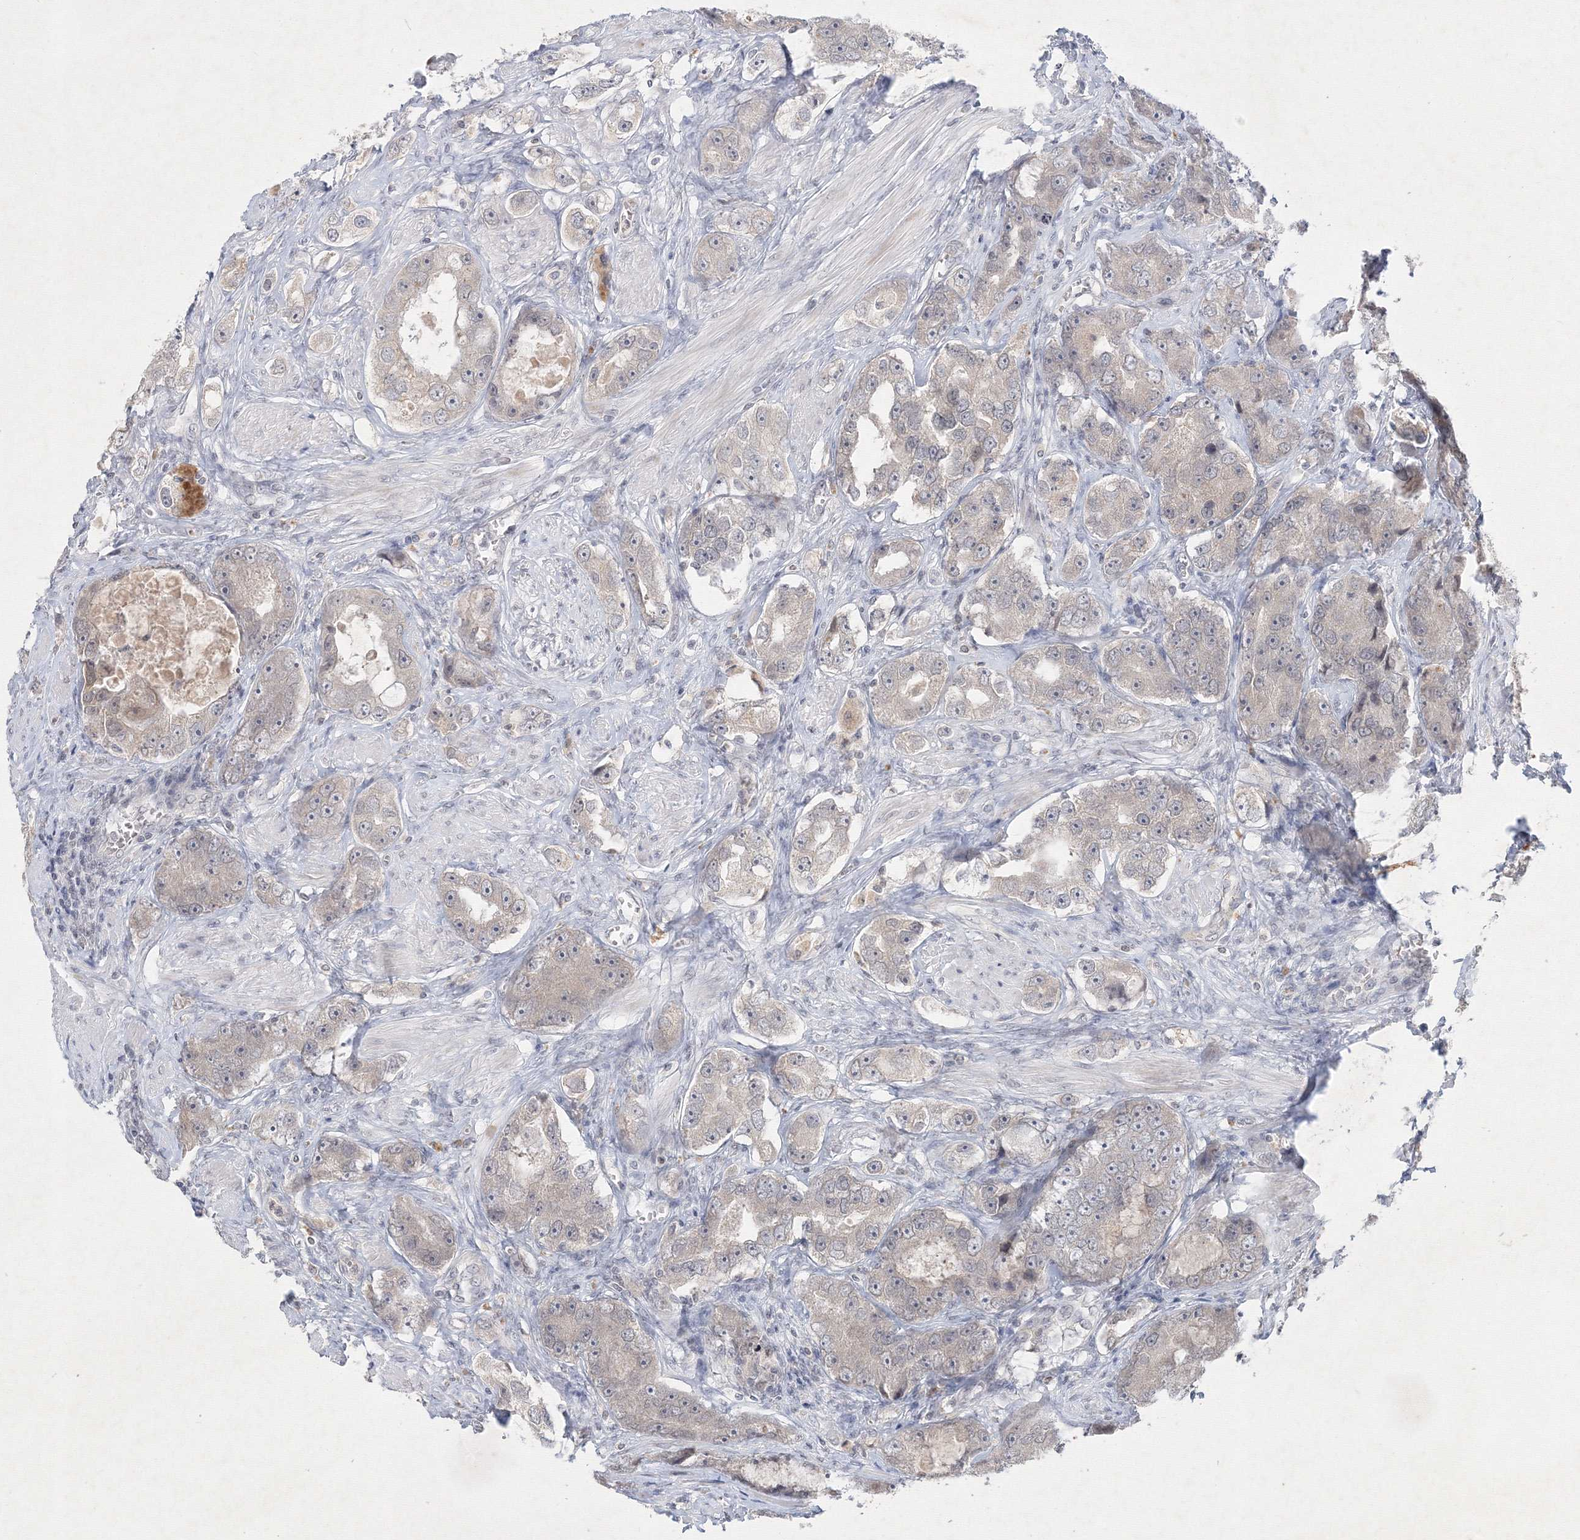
{"staining": {"intensity": "negative", "quantity": "none", "location": "none"}, "tissue": "prostate cancer", "cell_type": "Tumor cells", "image_type": "cancer", "snomed": [{"axis": "morphology", "description": "Adenocarcinoma, High grade"}, {"axis": "topography", "description": "Prostate"}], "caption": "High-grade adenocarcinoma (prostate) was stained to show a protein in brown. There is no significant expression in tumor cells.", "gene": "NXPE3", "patient": {"sex": "male", "age": 63}}